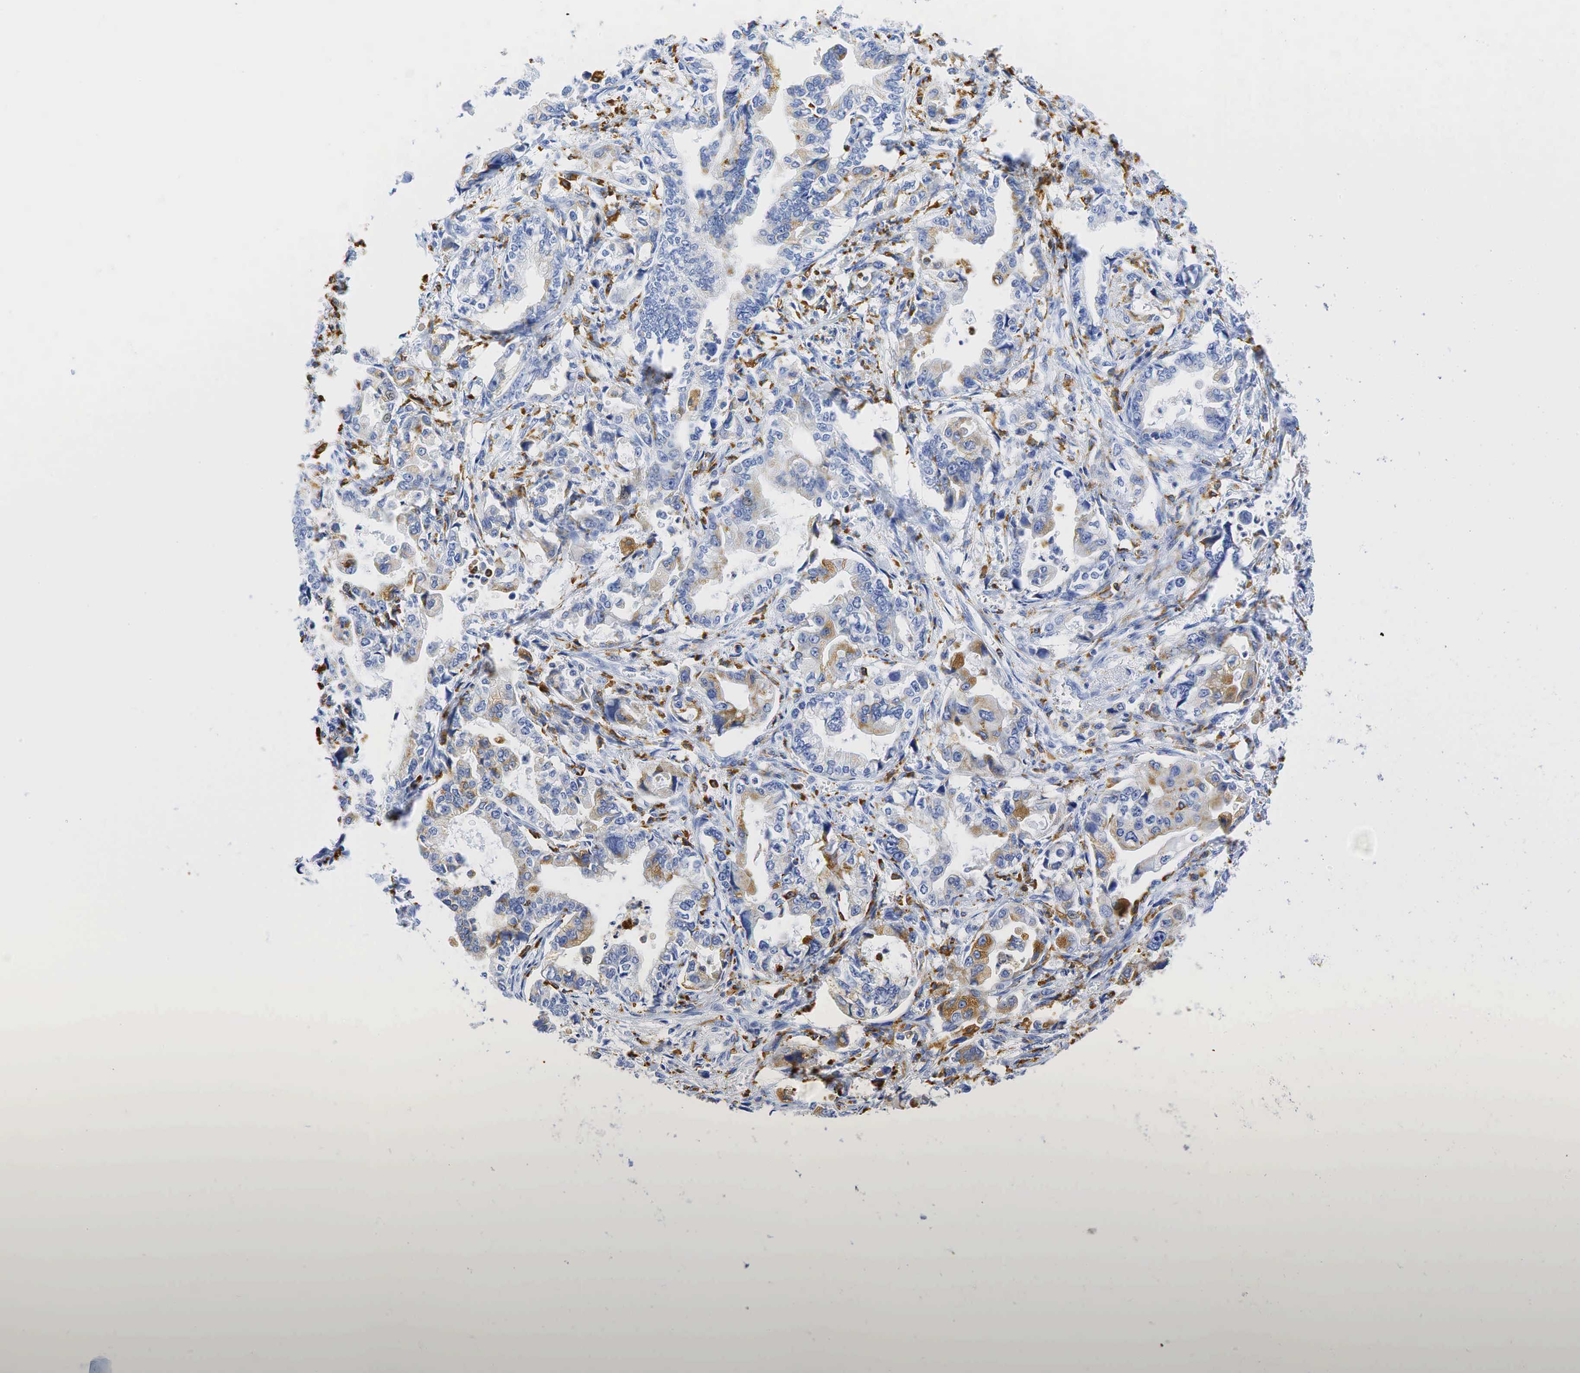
{"staining": {"intensity": "weak", "quantity": "<25%", "location": "cytoplasmic/membranous"}, "tissue": "stomach cancer", "cell_type": "Tumor cells", "image_type": "cancer", "snomed": [{"axis": "morphology", "description": "Adenocarcinoma, NOS"}, {"axis": "topography", "description": "Pancreas"}, {"axis": "topography", "description": "Stomach, upper"}], "caption": "IHC micrograph of neoplastic tissue: adenocarcinoma (stomach) stained with DAB reveals no significant protein positivity in tumor cells. (Immunohistochemistry, brightfield microscopy, high magnification).", "gene": "CD68", "patient": {"sex": "male", "age": 77}}